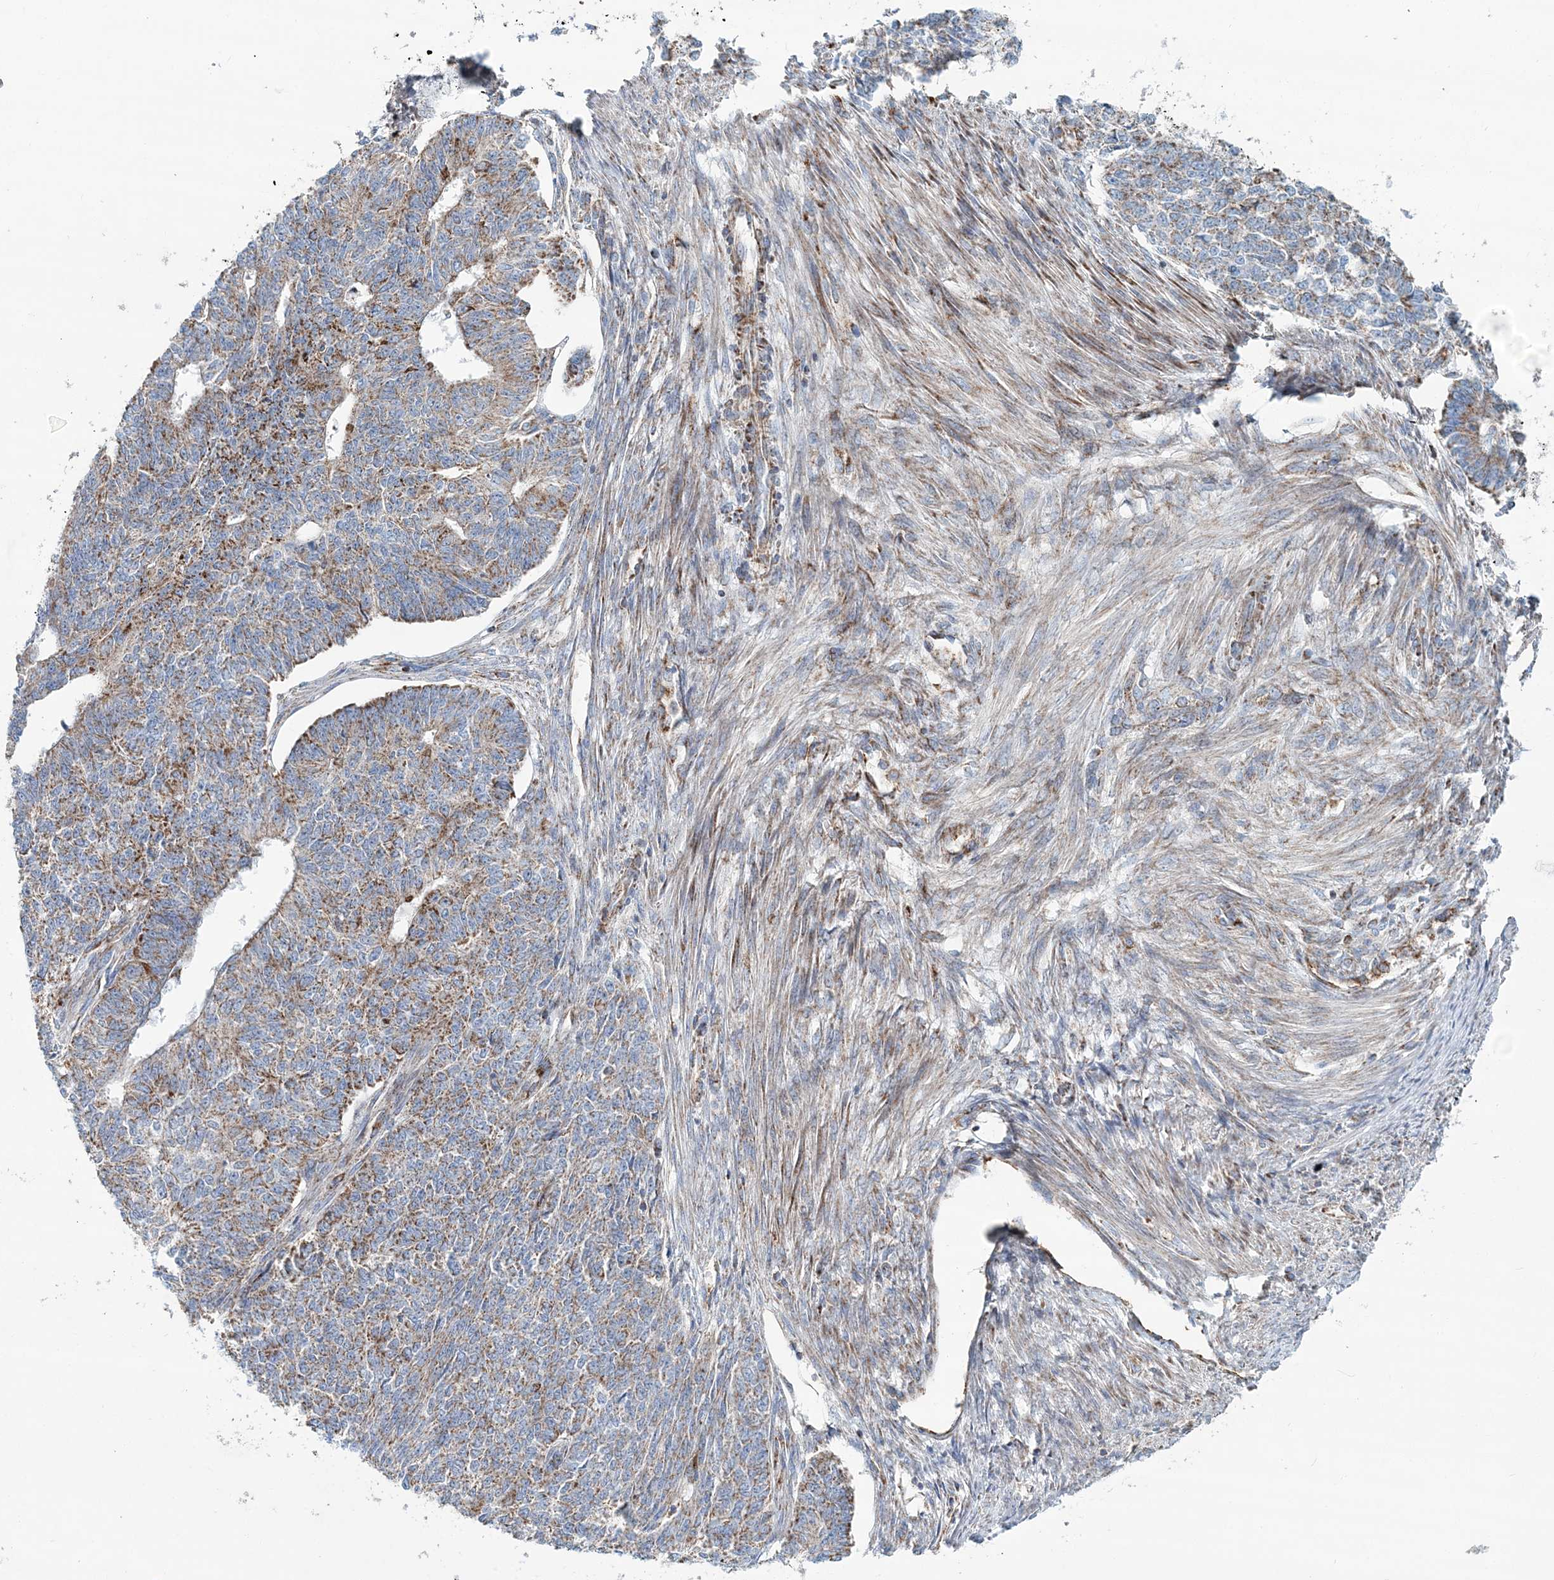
{"staining": {"intensity": "moderate", "quantity": ">75%", "location": "cytoplasmic/membranous"}, "tissue": "endometrial cancer", "cell_type": "Tumor cells", "image_type": "cancer", "snomed": [{"axis": "morphology", "description": "Adenocarcinoma, NOS"}, {"axis": "topography", "description": "Endometrium"}], "caption": "Protein analysis of endometrial adenocarcinoma tissue displays moderate cytoplasmic/membranous positivity in about >75% of tumor cells.", "gene": "ARHGAP6", "patient": {"sex": "female", "age": 32}}